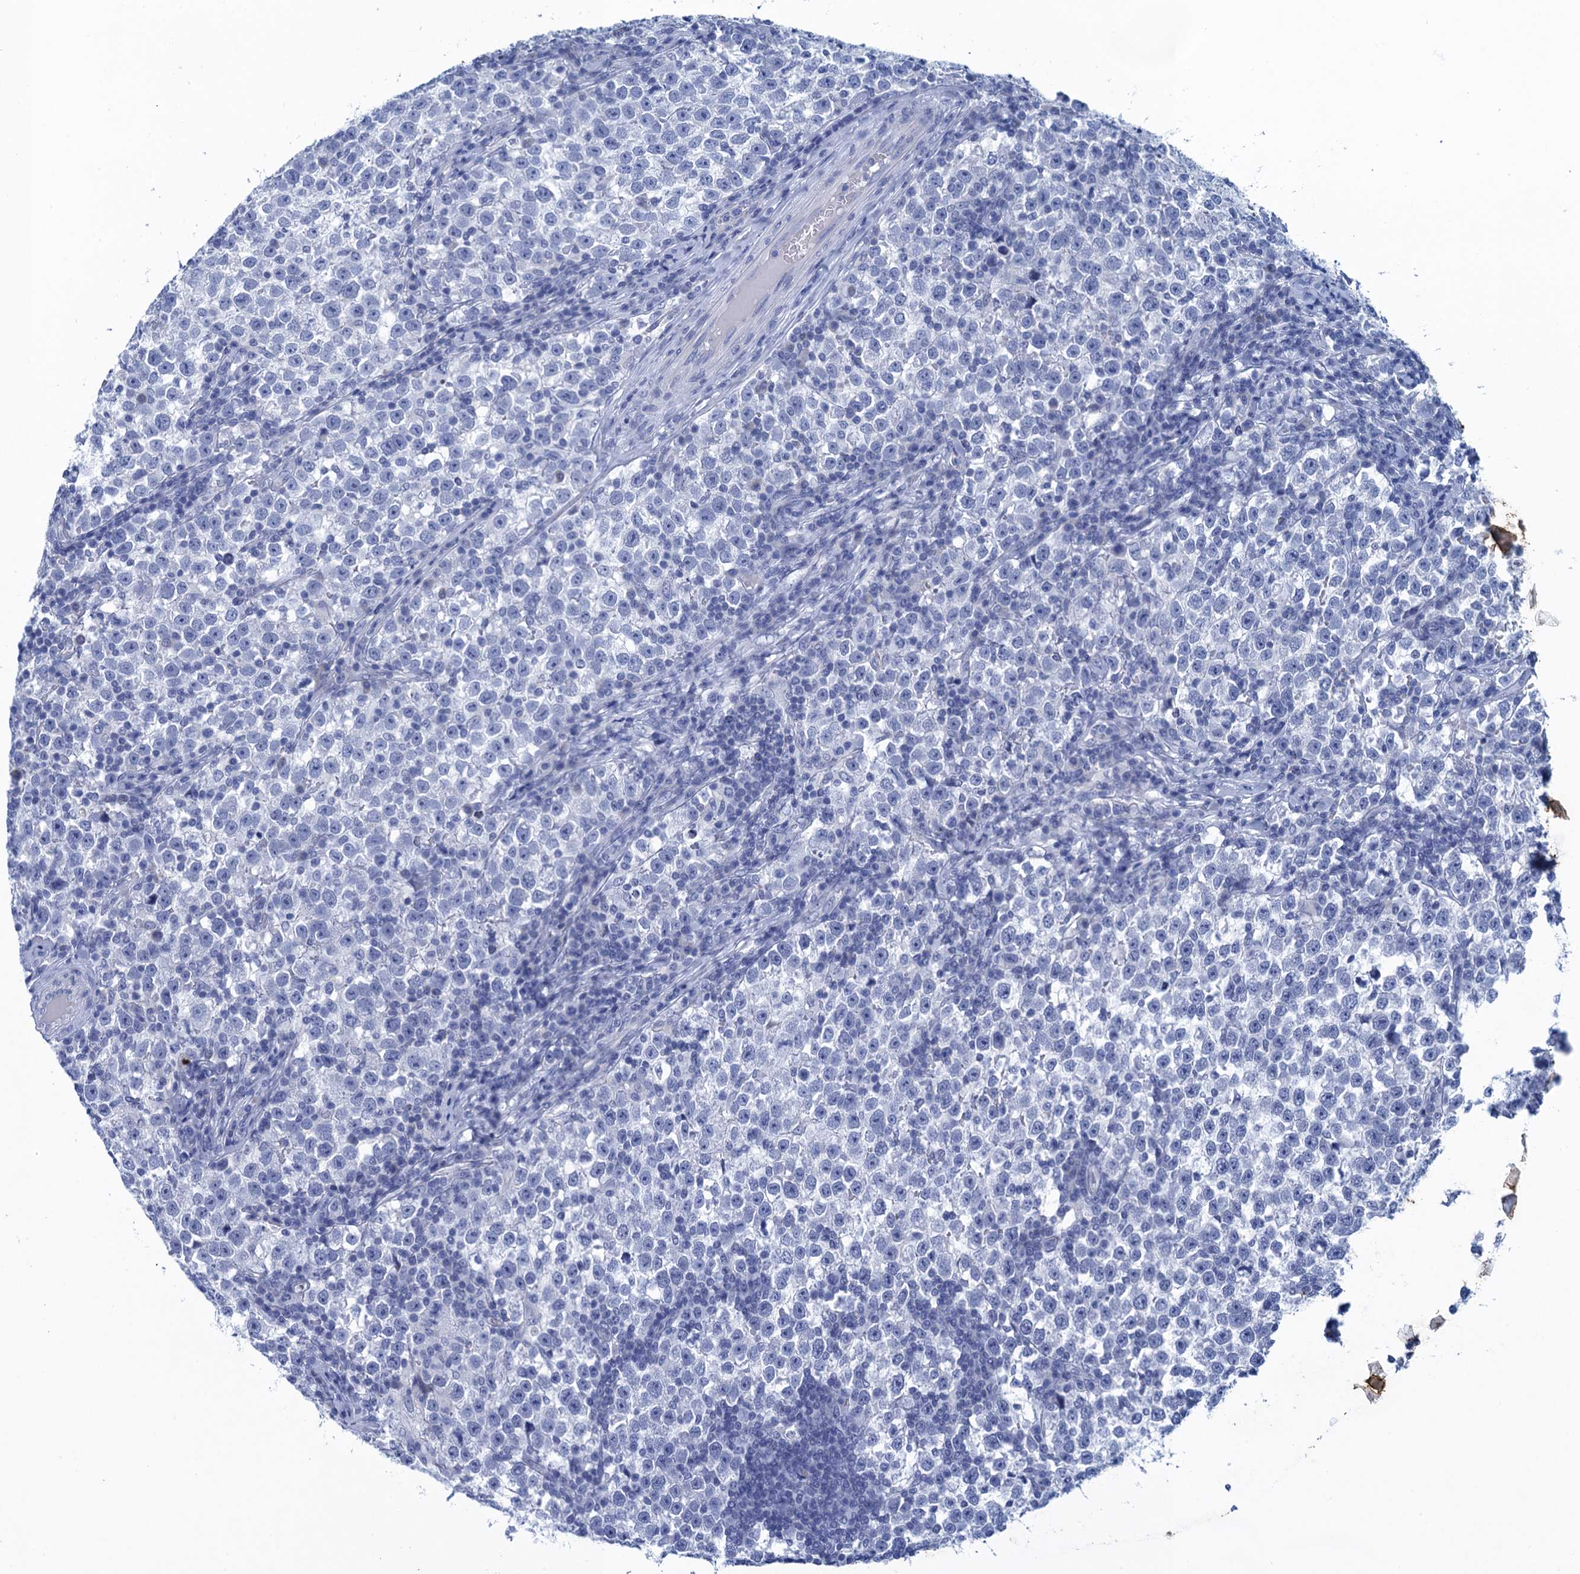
{"staining": {"intensity": "negative", "quantity": "none", "location": "none"}, "tissue": "testis cancer", "cell_type": "Tumor cells", "image_type": "cancer", "snomed": [{"axis": "morphology", "description": "Normal tissue, NOS"}, {"axis": "morphology", "description": "Seminoma, NOS"}, {"axis": "topography", "description": "Testis"}], "caption": "A photomicrograph of human testis cancer is negative for staining in tumor cells. (DAB immunohistochemistry visualized using brightfield microscopy, high magnification).", "gene": "SCEL", "patient": {"sex": "male", "age": 43}}